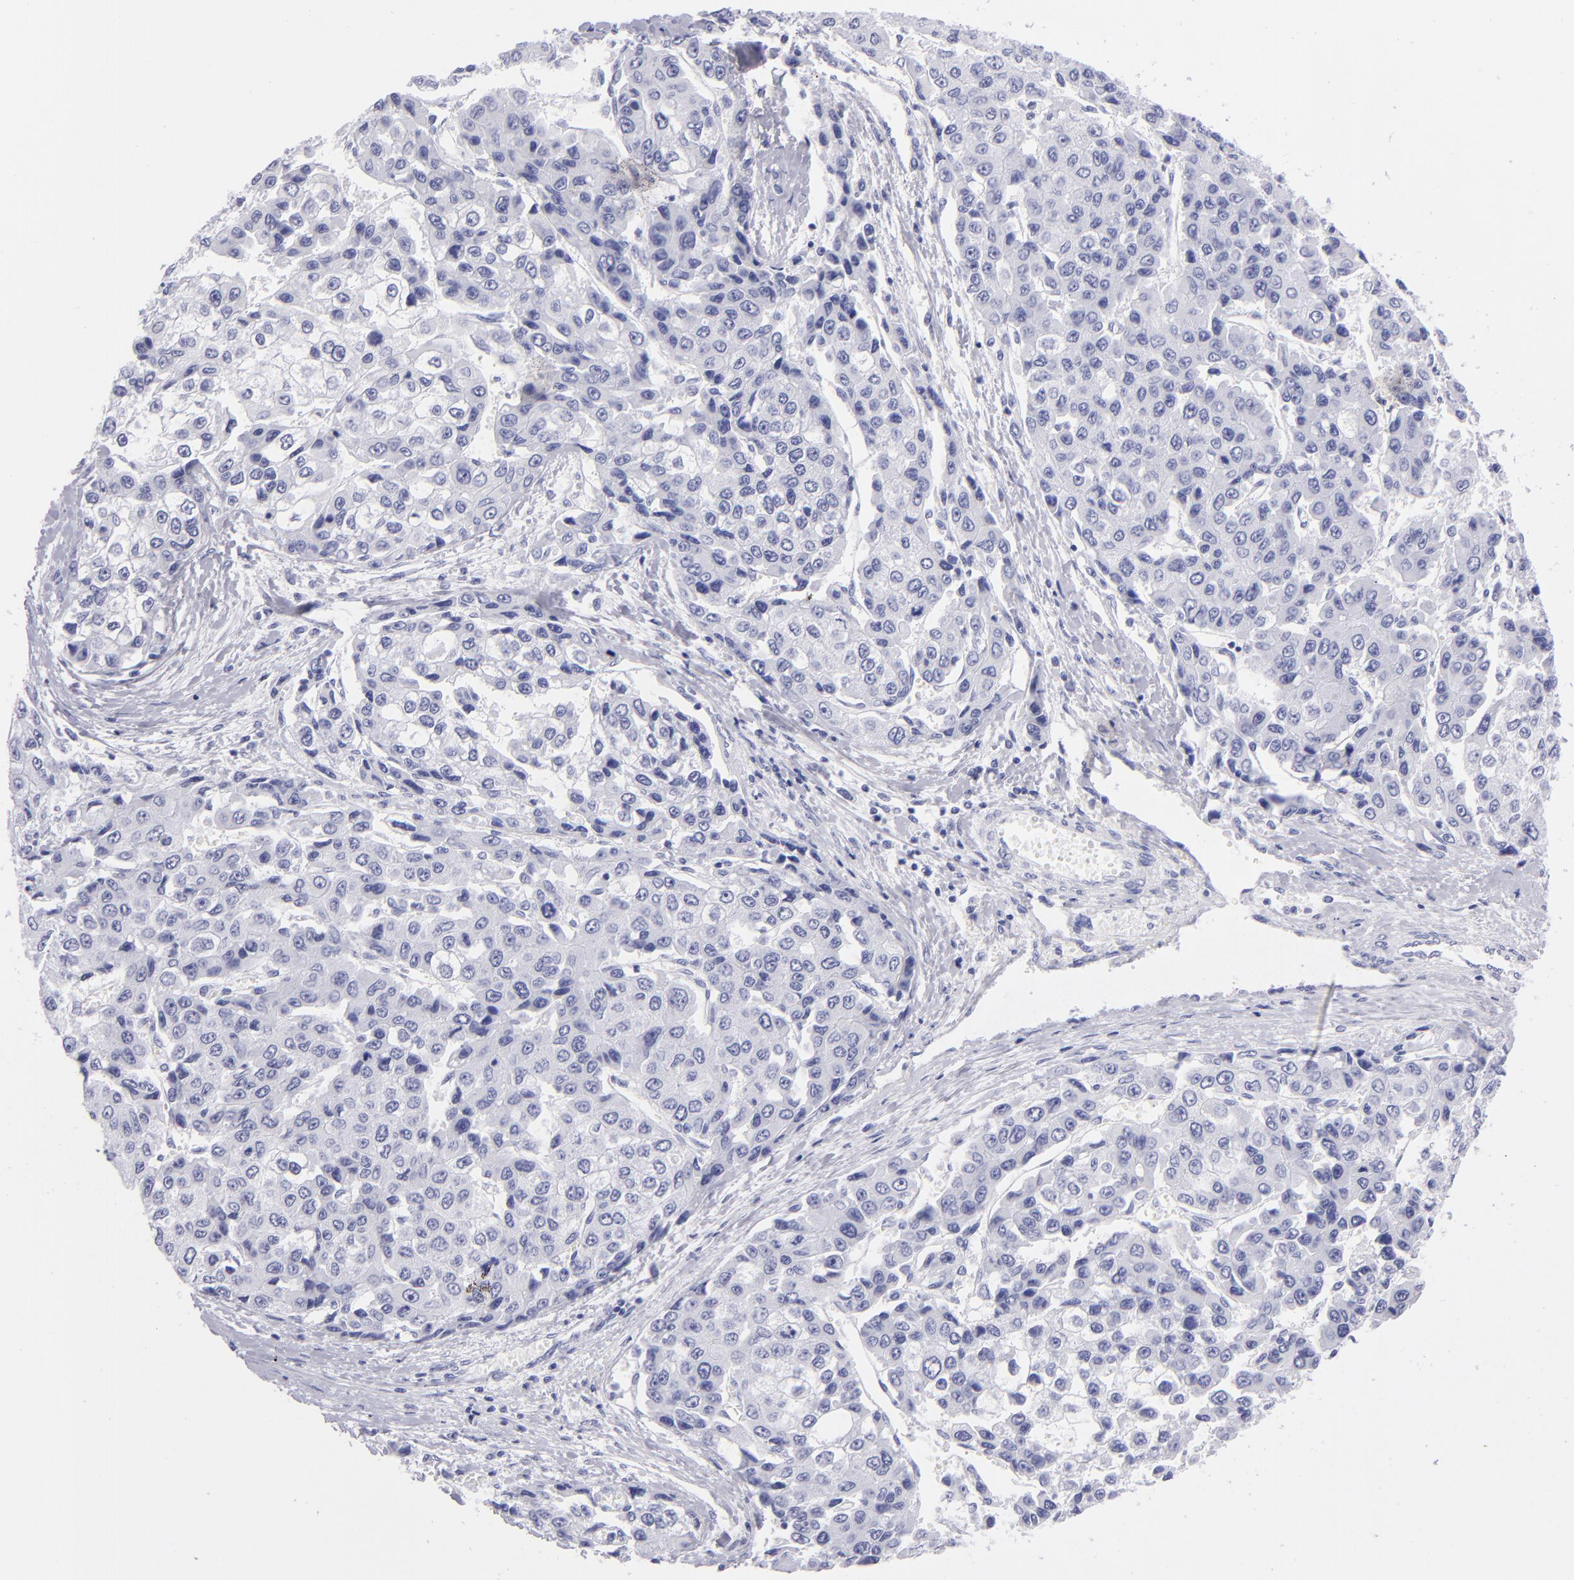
{"staining": {"intensity": "negative", "quantity": "none", "location": "none"}, "tissue": "liver cancer", "cell_type": "Tumor cells", "image_type": "cancer", "snomed": [{"axis": "morphology", "description": "Carcinoma, Hepatocellular, NOS"}, {"axis": "topography", "description": "Liver"}], "caption": "This is an immunohistochemistry image of human hepatocellular carcinoma (liver). There is no positivity in tumor cells.", "gene": "PRPH", "patient": {"sex": "female", "age": 66}}